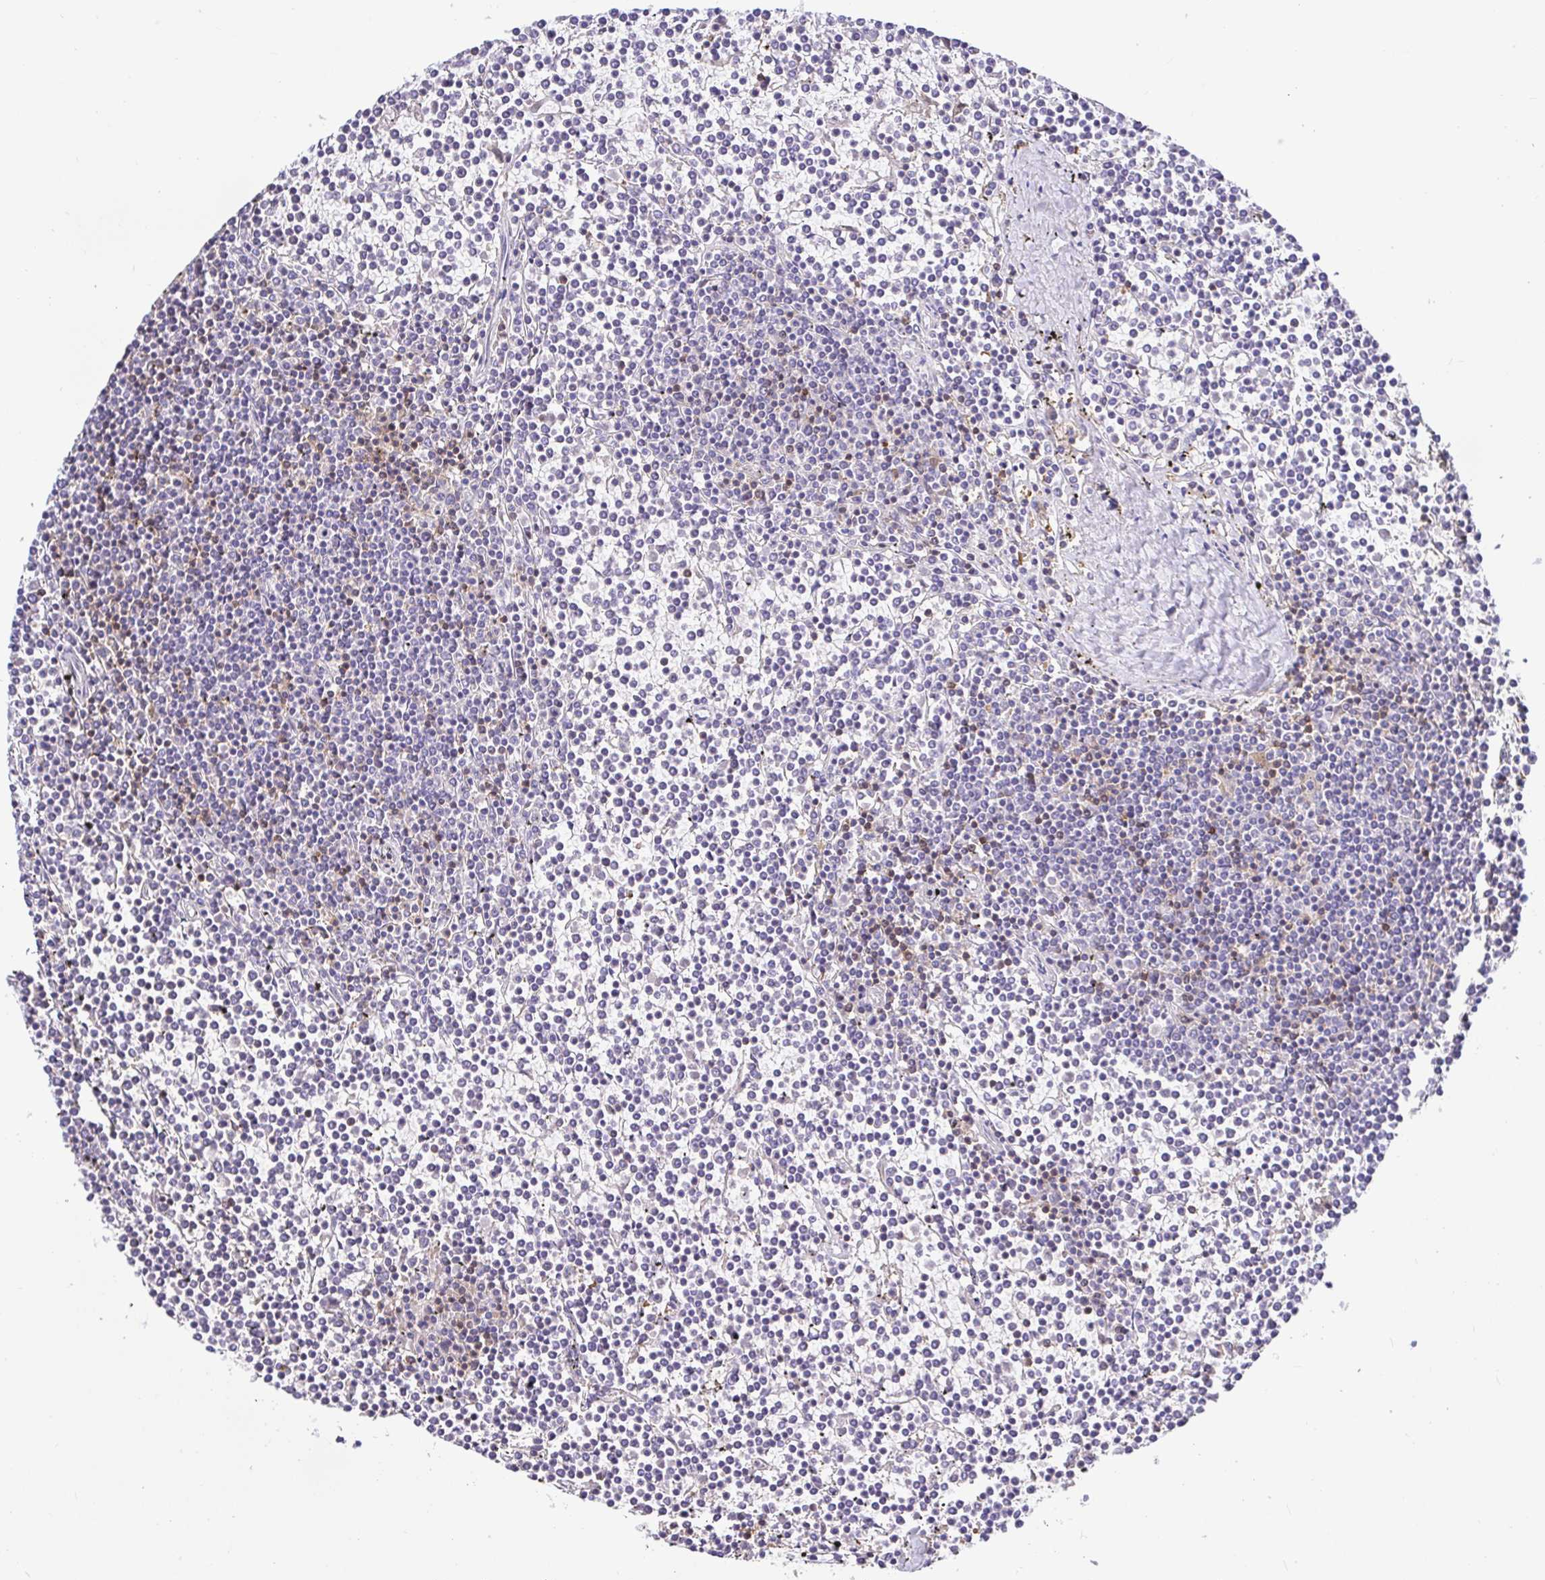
{"staining": {"intensity": "negative", "quantity": "none", "location": "none"}, "tissue": "lymphoma", "cell_type": "Tumor cells", "image_type": "cancer", "snomed": [{"axis": "morphology", "description": "Malignant lymphoma, non-Hodgkin's type, Low grade"}, {"axis": "topography", "description": "Spleen"}], "caption": "Immunohistochemistry (IHC) of human lymphoma demonstrates no positivity in tumor cells.", "gene": "SKAP1", "patient": {"sex": "female", "age": 19}}